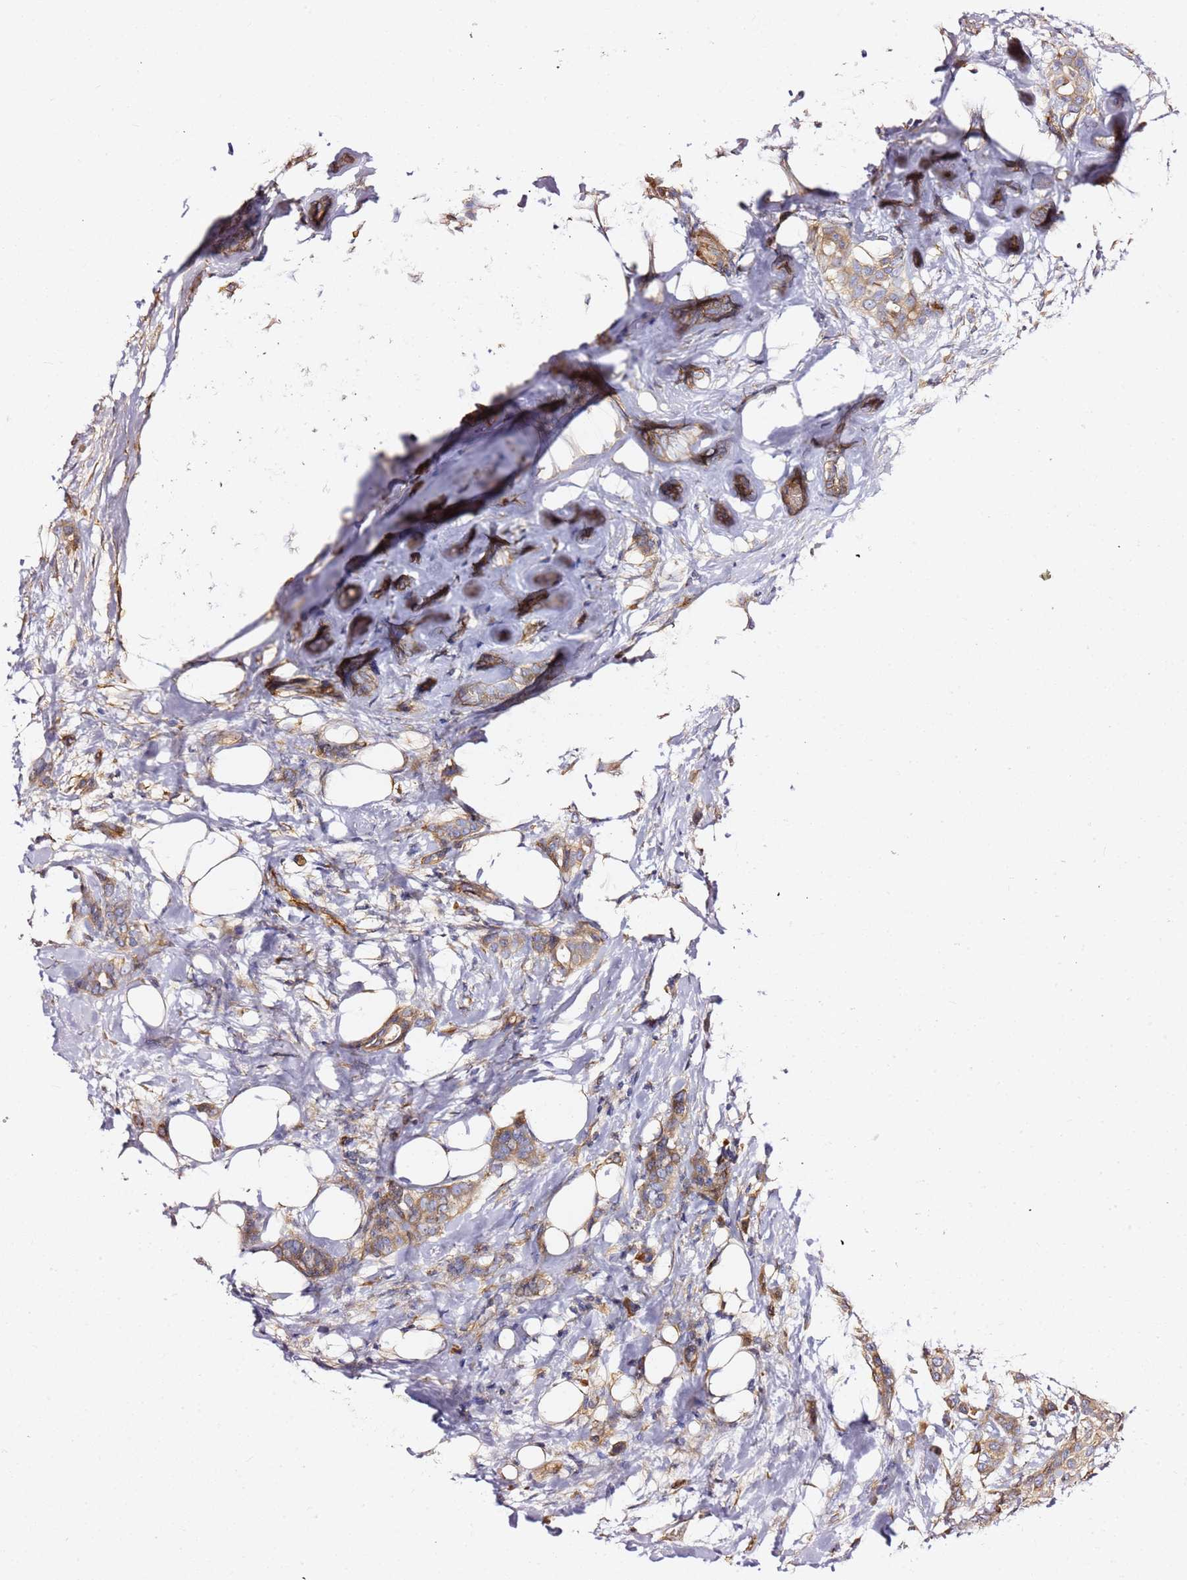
{"staining": {"intensity": "moderate", "quantity": ">75%", "location": "cytoplasmic/membranous"}, "tissue": "breast cancer", "cell_type": "Tumor cells", "image_type": "cancer", "snomed": [{"axis": "morphology", "description": "Lobular carcinoma"}, {"axis": "topography", "description": "Breast"}], "caption": "This histopathology image displays breast cancer stained with immunohistochemistry to label a protein in brown. The cytoplasmic/membranous of tumor cells show moderate positivity for the protein. Nuclei are counter-stained blue.", "gene": "KIF7", "patient": {"sex": "female", "age": 51}}